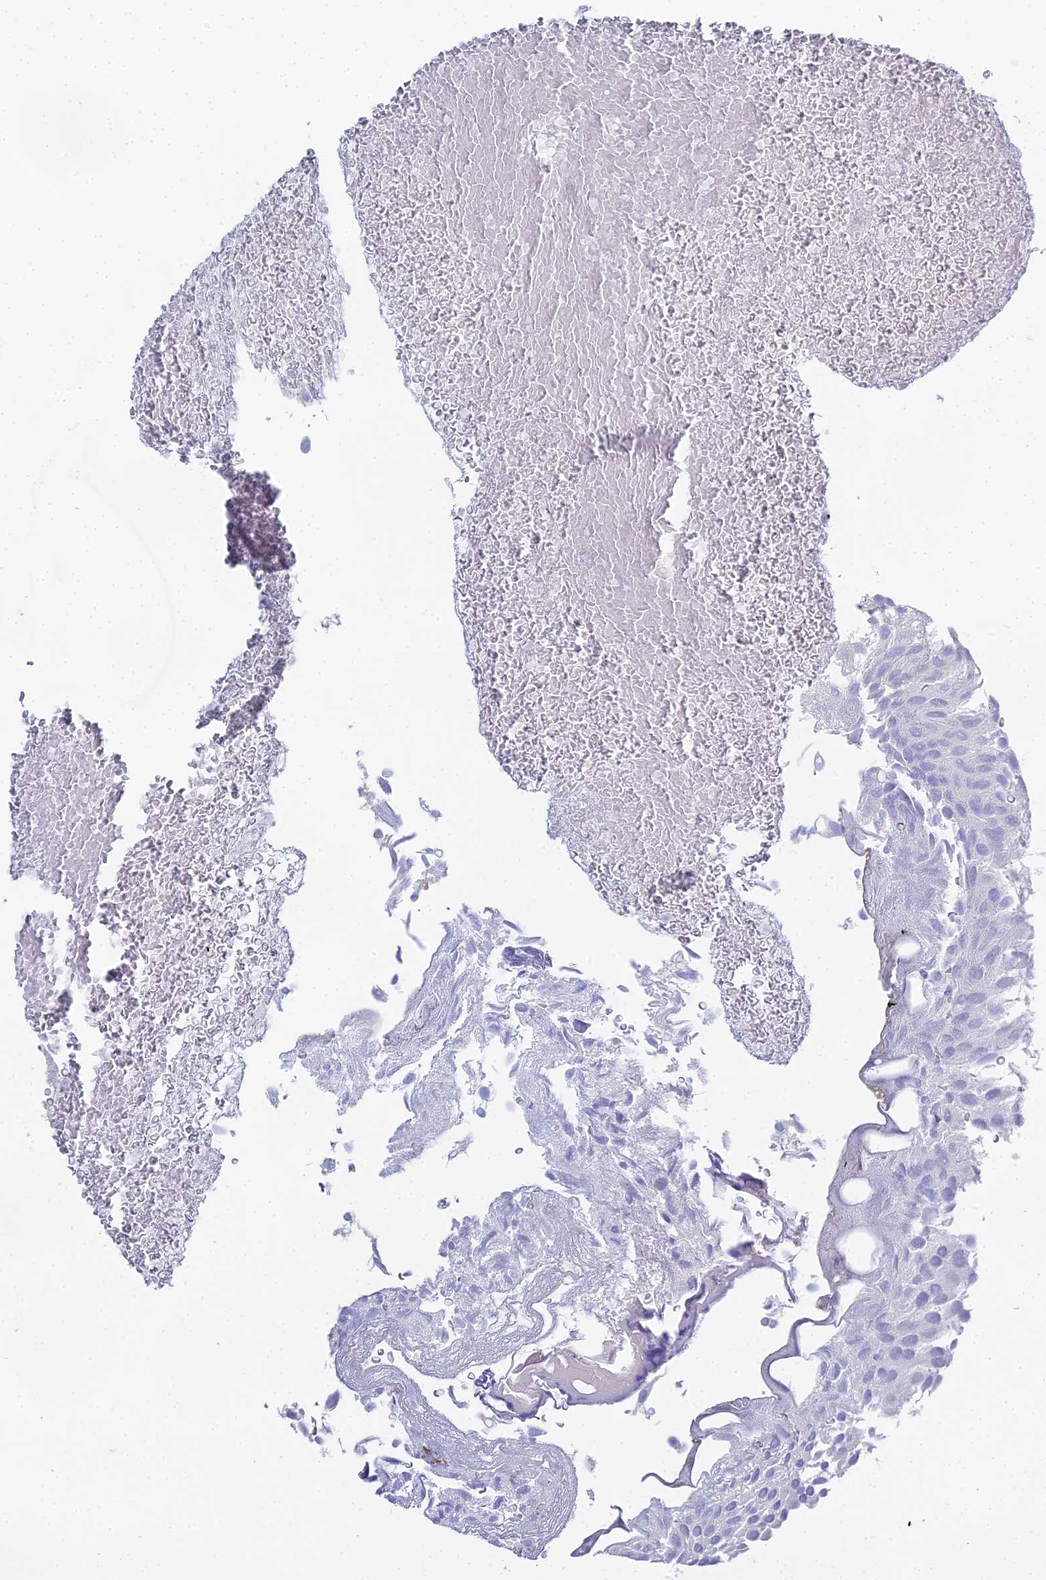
{"staining": {"intensity": "negative", "quantity": "none", "location": "none"}, "tissue": "urothelial cancer", "cell_type": "Tumor cells", "image_type": "cancer", "snomed": [{"axis": "morphology", "description": "Urothelial carcinoma, Low grade"}, {"axis": "topography", "description": "Urinary bladder"}], "caption": "DAB immunohistochemical staining of urothelial cancer demonstrates no significant expression in tumor cells. (DAB (3,3'-diaminobenzidine) immunohistochemistry with hematoxylin counter stain).", "gene": "ALPP", "patient": {"sex": "male", "age": 78}}